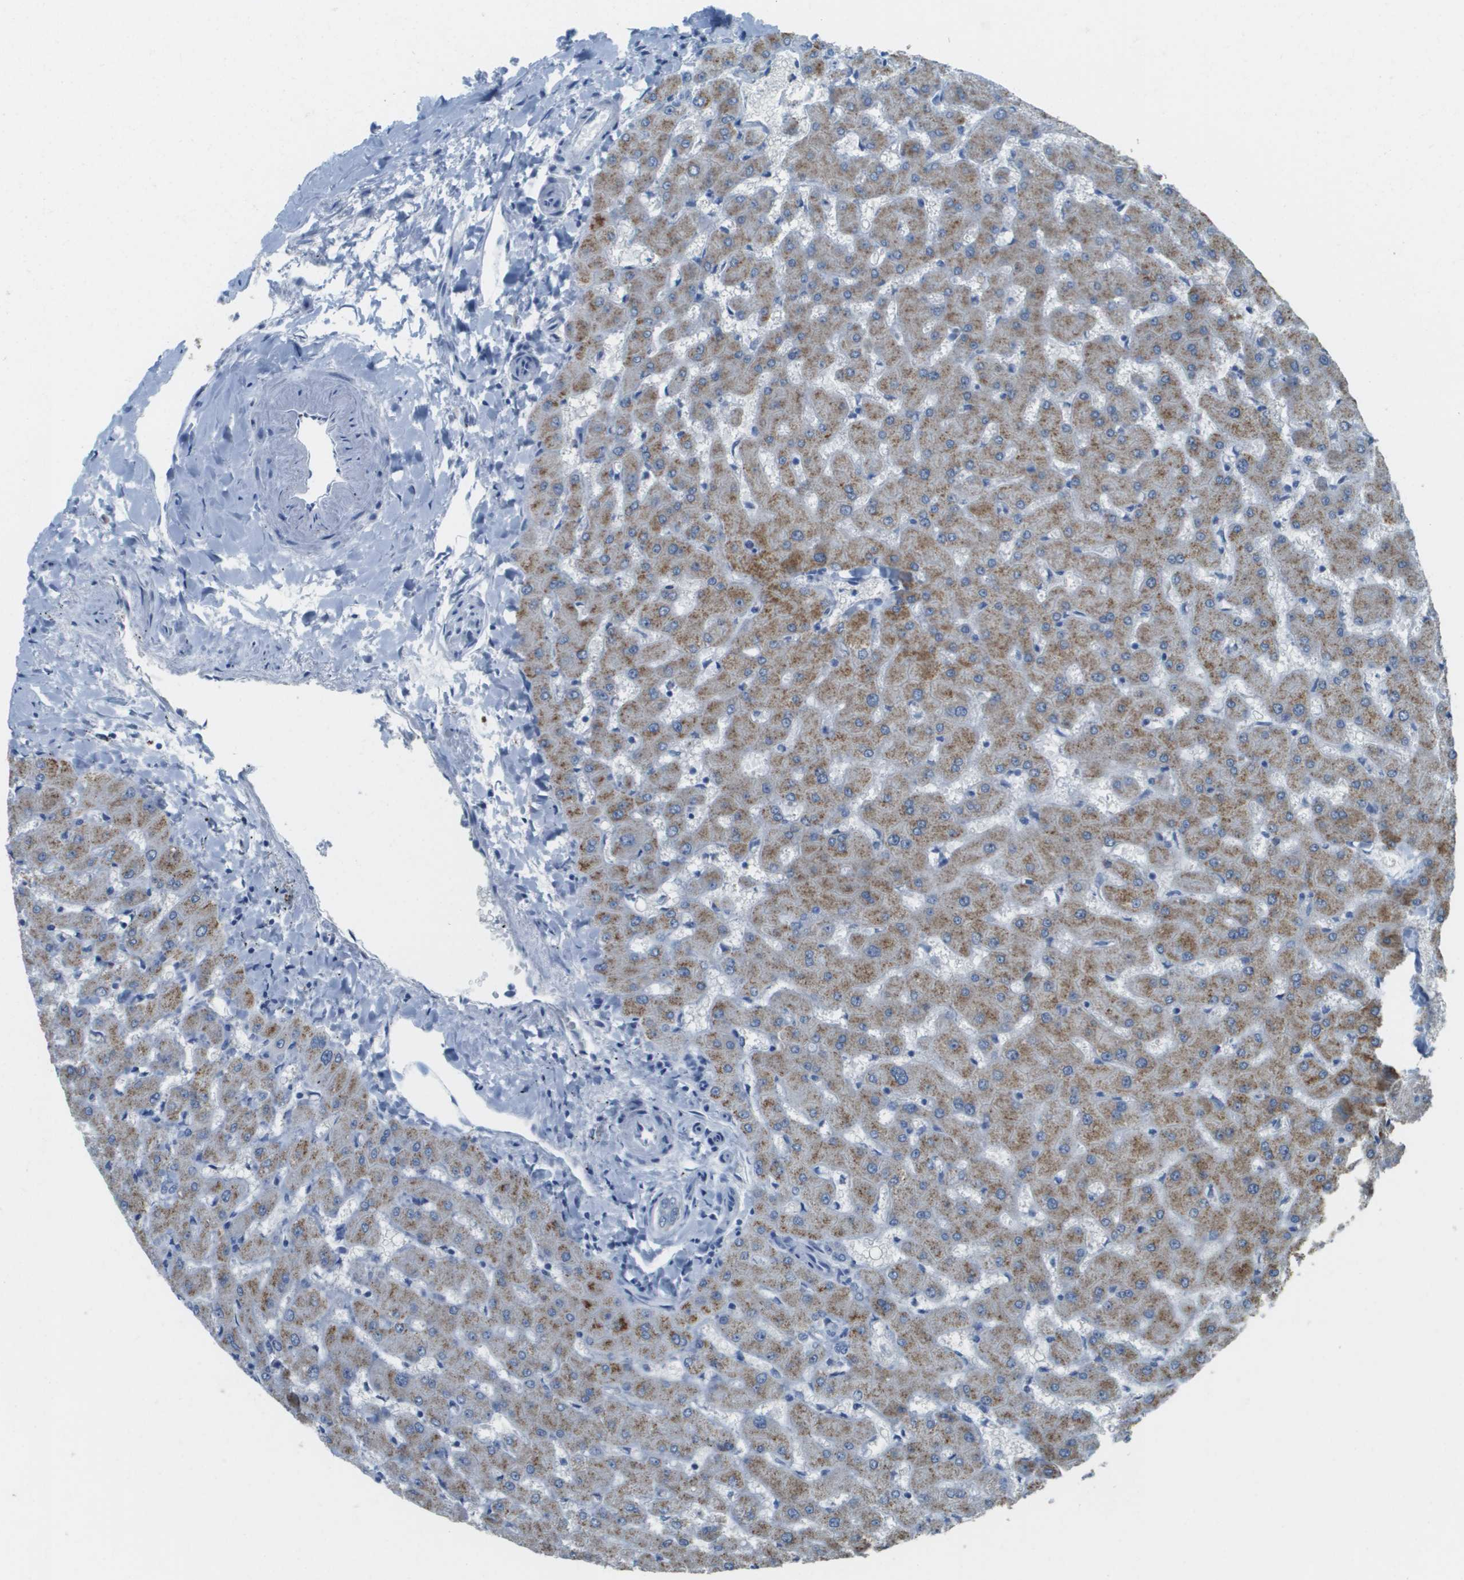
{"staining": {"intensity": "negative", "quantity": "none", "location": "none"}, "tissue": "liver", "cell_type": "Cholangiocytes", "image_type": "normal", "snomed": [{"axis": "morphology", "description": "Normal tissue, NOS"}, {"axis": "topography", "description": "Liver"}], "caption": "The image reveals no staining of cholangiocytes in benign liver. (Brightfield microscopy of DAB (3,3'-diaminobenzidine) IHC at high magnification).", "gene": "PTGDR2", "patient": {"sex": "female", "age": 63}}